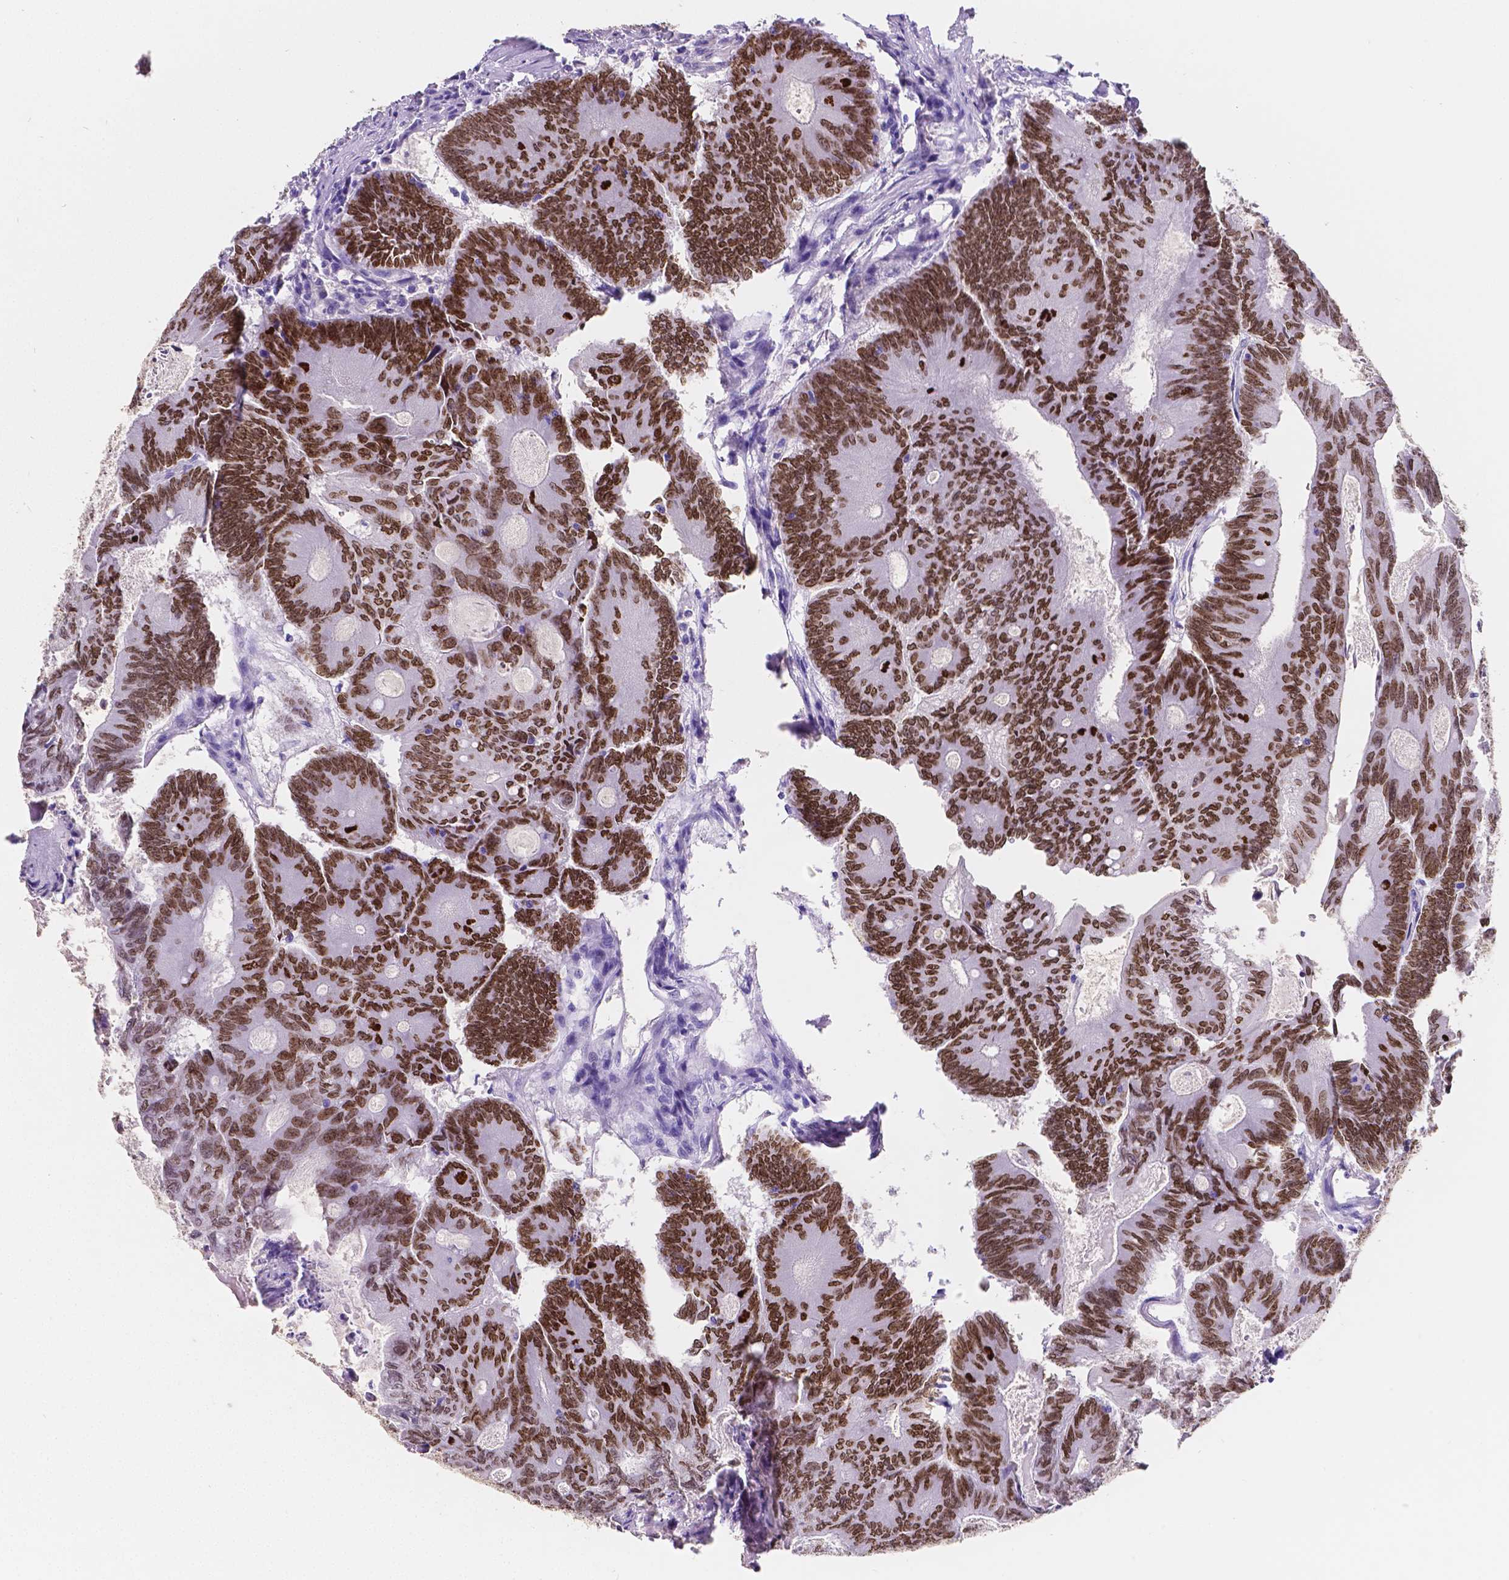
{"staining": {"intensity": "strong", "quantity": ">75%", "location": "nuclear"}, "tissue": "colorectal cancer", "cell_type": "Tumor cells", "image_type": "cancer", "snomed": [{"axis": "morphology", "description": "Adenocarcinoma, NOS"}, {"axis": "topography", "description": "Colon"}], "caption": "The immunohistochemical stain shows strong nuclear expression in tumor cells of colorectal cancer (adenocarcinoma) tissue.", "gene": "SATB2", "patient": {"sex": "female", "age": 70}}